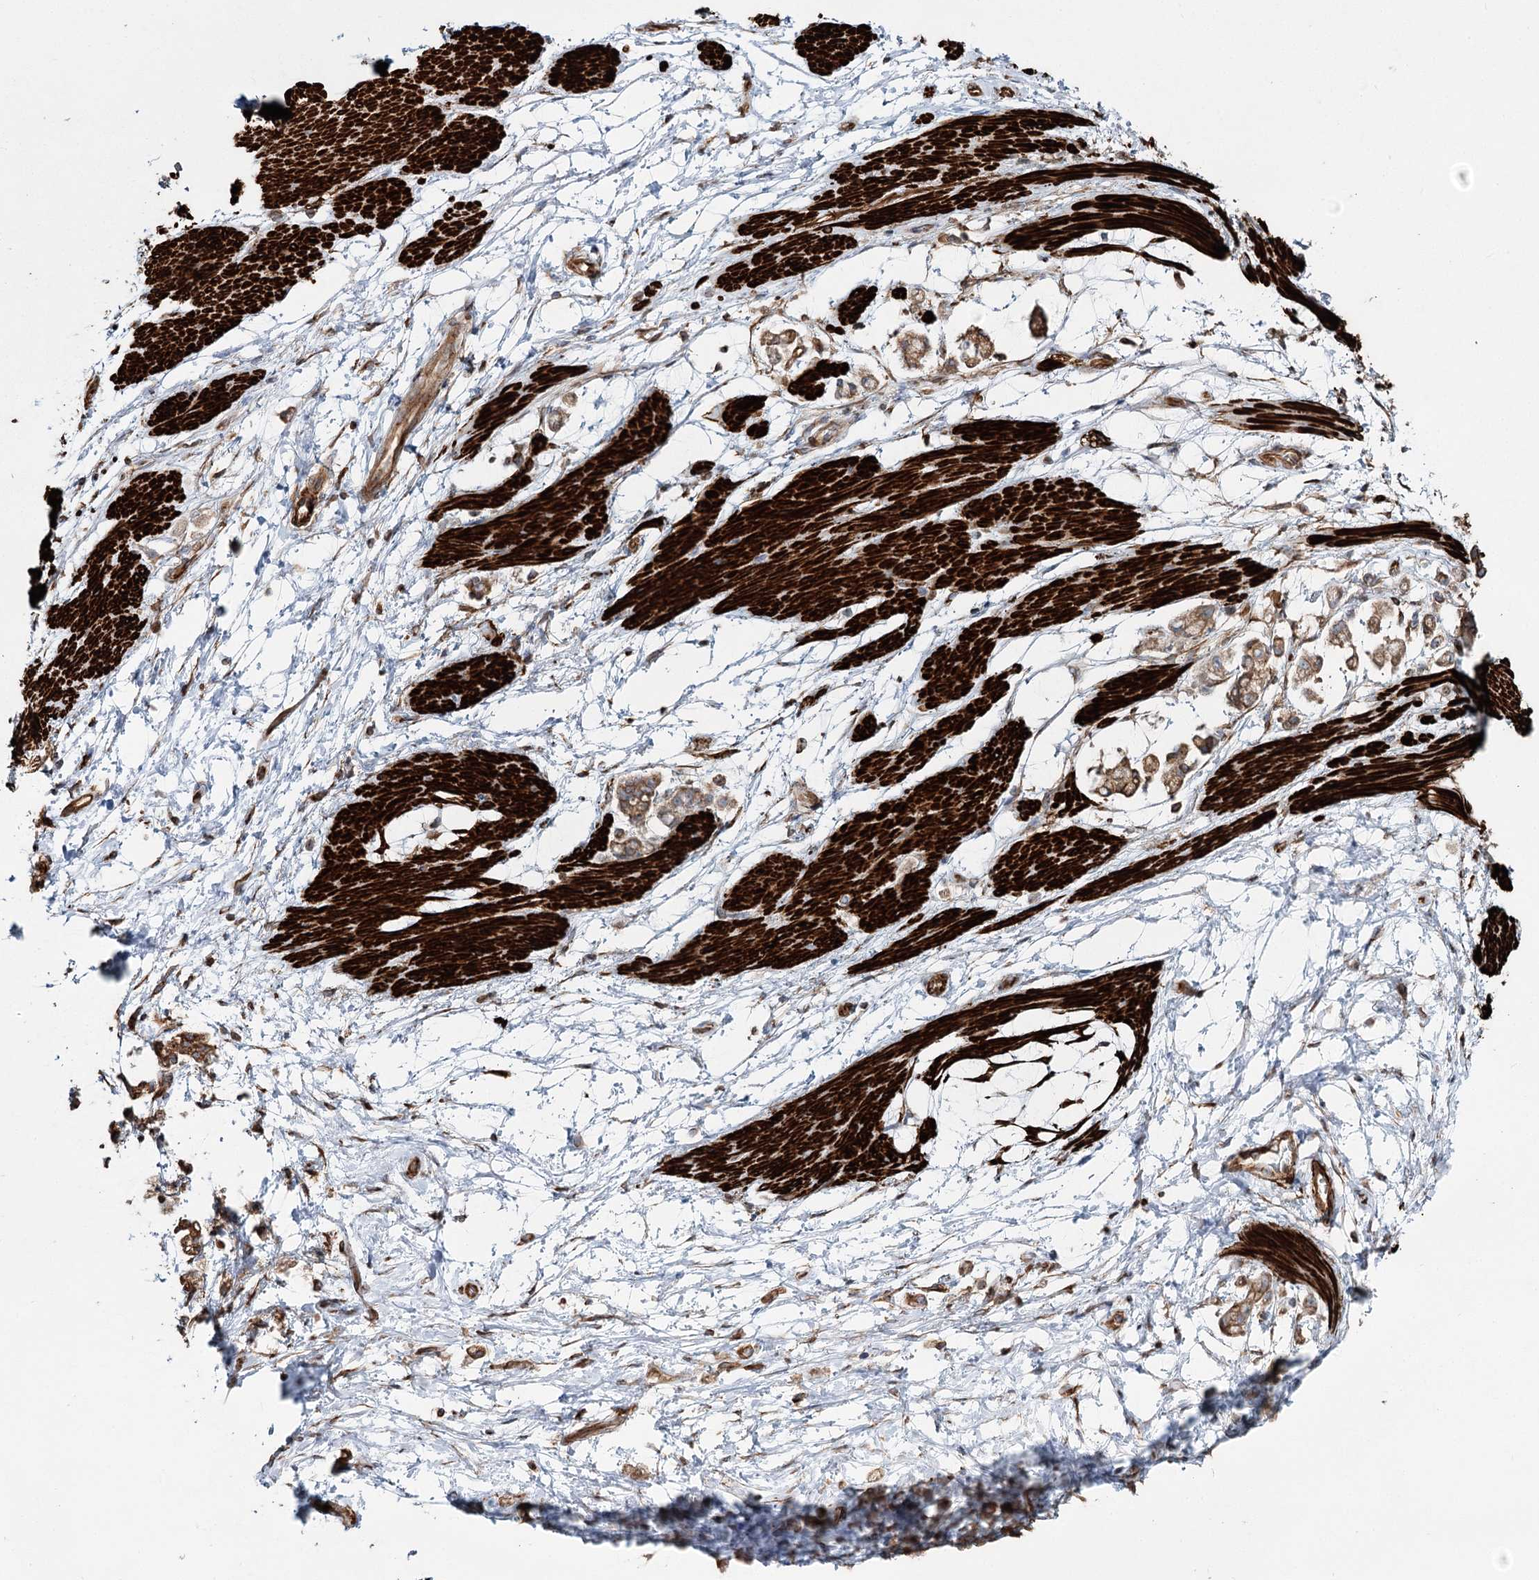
{"staining": {"intensity": "weak", "quantity": ">75%", "location": "cytoplasmic/membranous"}, "tissue": "stomach cancer", "cell_type": "Tumor cells", "image_type": "cancer", "snomed": [{"axis": "morphology", "description": "Adenocarcinoma, NOS"}, {"axis": "topography", "description": "Stomach"}], "caption": "A high-resolution image shows IHC staining of stomach cancer, which exhibits weak cytoplasmic/membranous expression in about >75% of tumor cells.", "gene": "SUMF1", "patient": {"sex": "female", "age": 60}}